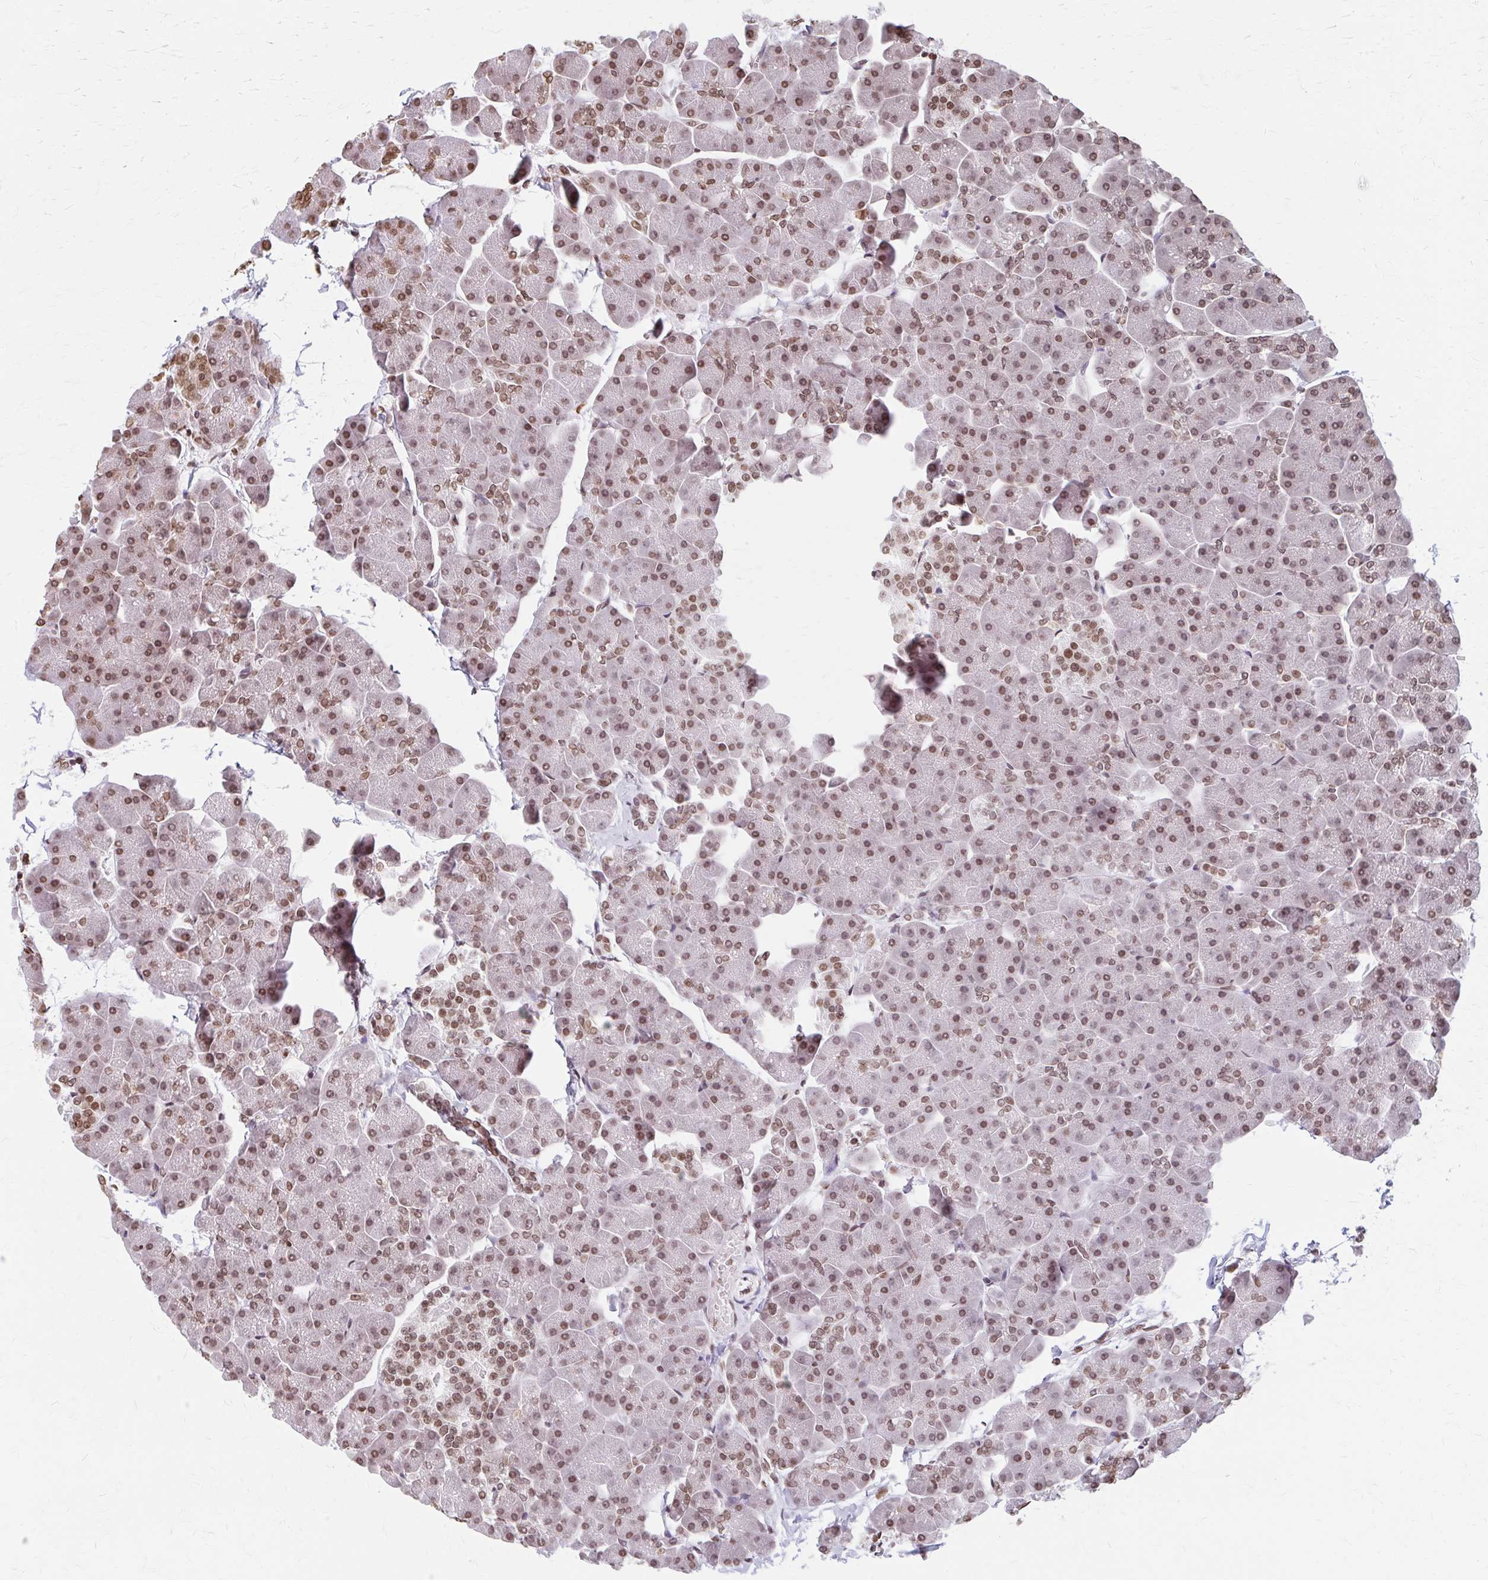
{"staining": {"intensity": "moderate", "quantity": ">75%", "location": "nuclear"}, "tissue": "pancreas", "cell_type": "Exocrine glandular cells", "image_type": "normal", "snomed": [{"axis": "morphology", "description": "Normal tissue, NOS"}, {"axis": "topography", "description": "Pancreas"}], "caption": "Normal pancreas reveals moderate nuclear expression in about >75% of exocrine glandular cells (DAB (3,3'-diaminobenzidine) = brown stain, brightfield microscopy at high magnification)..", "gene": "ORC3", "patient": {"sex": "male", "age": 35}}